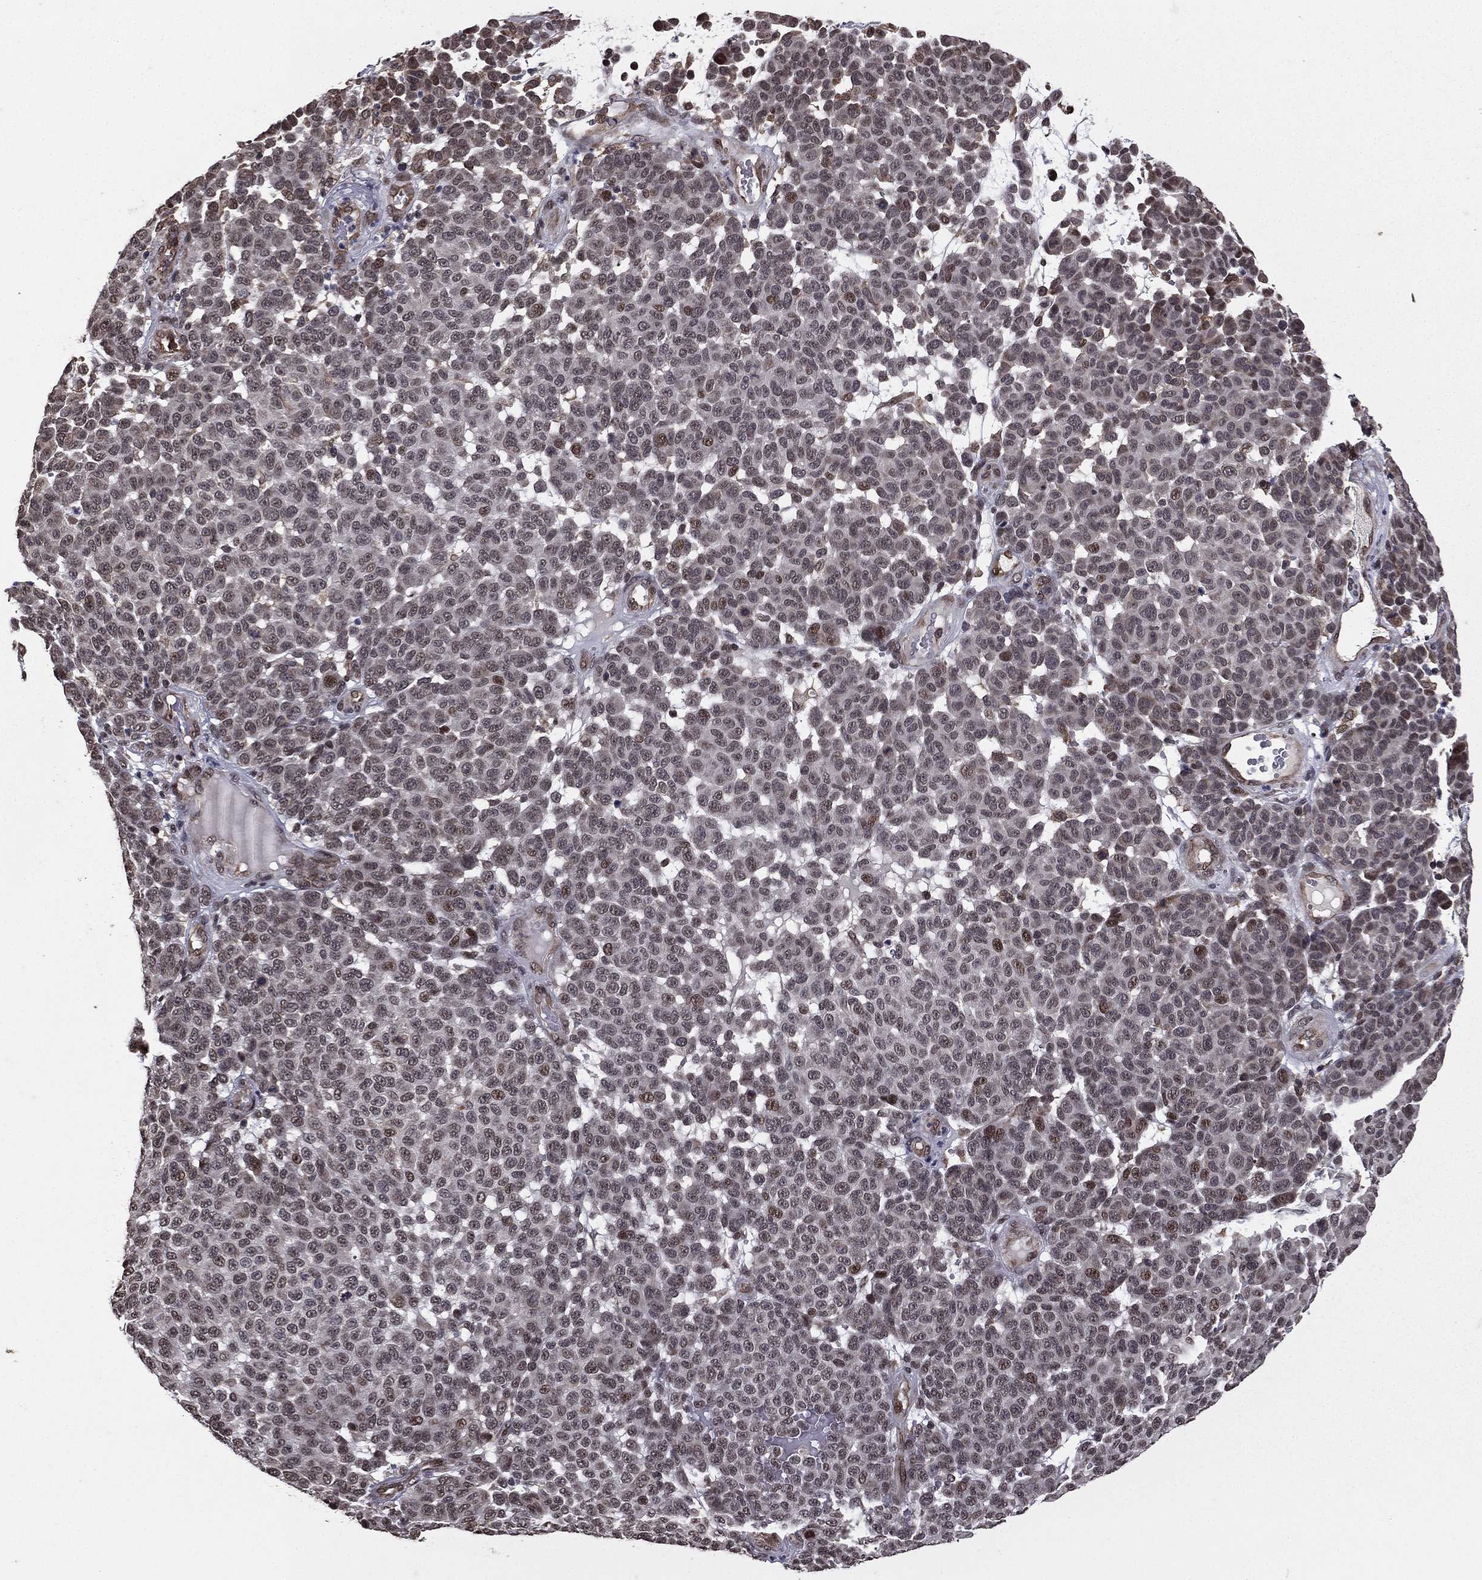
{"staining": {"intensity": "moderate", "quantity": "<25%", "location": "nuclear"}, "tissue": "melanoma", "cell_type": "Tumor cells", "image_type": "cancer", "snomed": [{"axis": "morphology", "description": "Malignant melanoma, NOS"}, {"axis": "topography", "description": "Skin"}], "caption": "IHC photomicrograph of malignant melanoma stained for a protein (brown), which displays low levels of moderate nuclear staining in approximately <25% of tumor cells.", "gene": "RARB", "patient": {"sex": "male", "age": 59}}